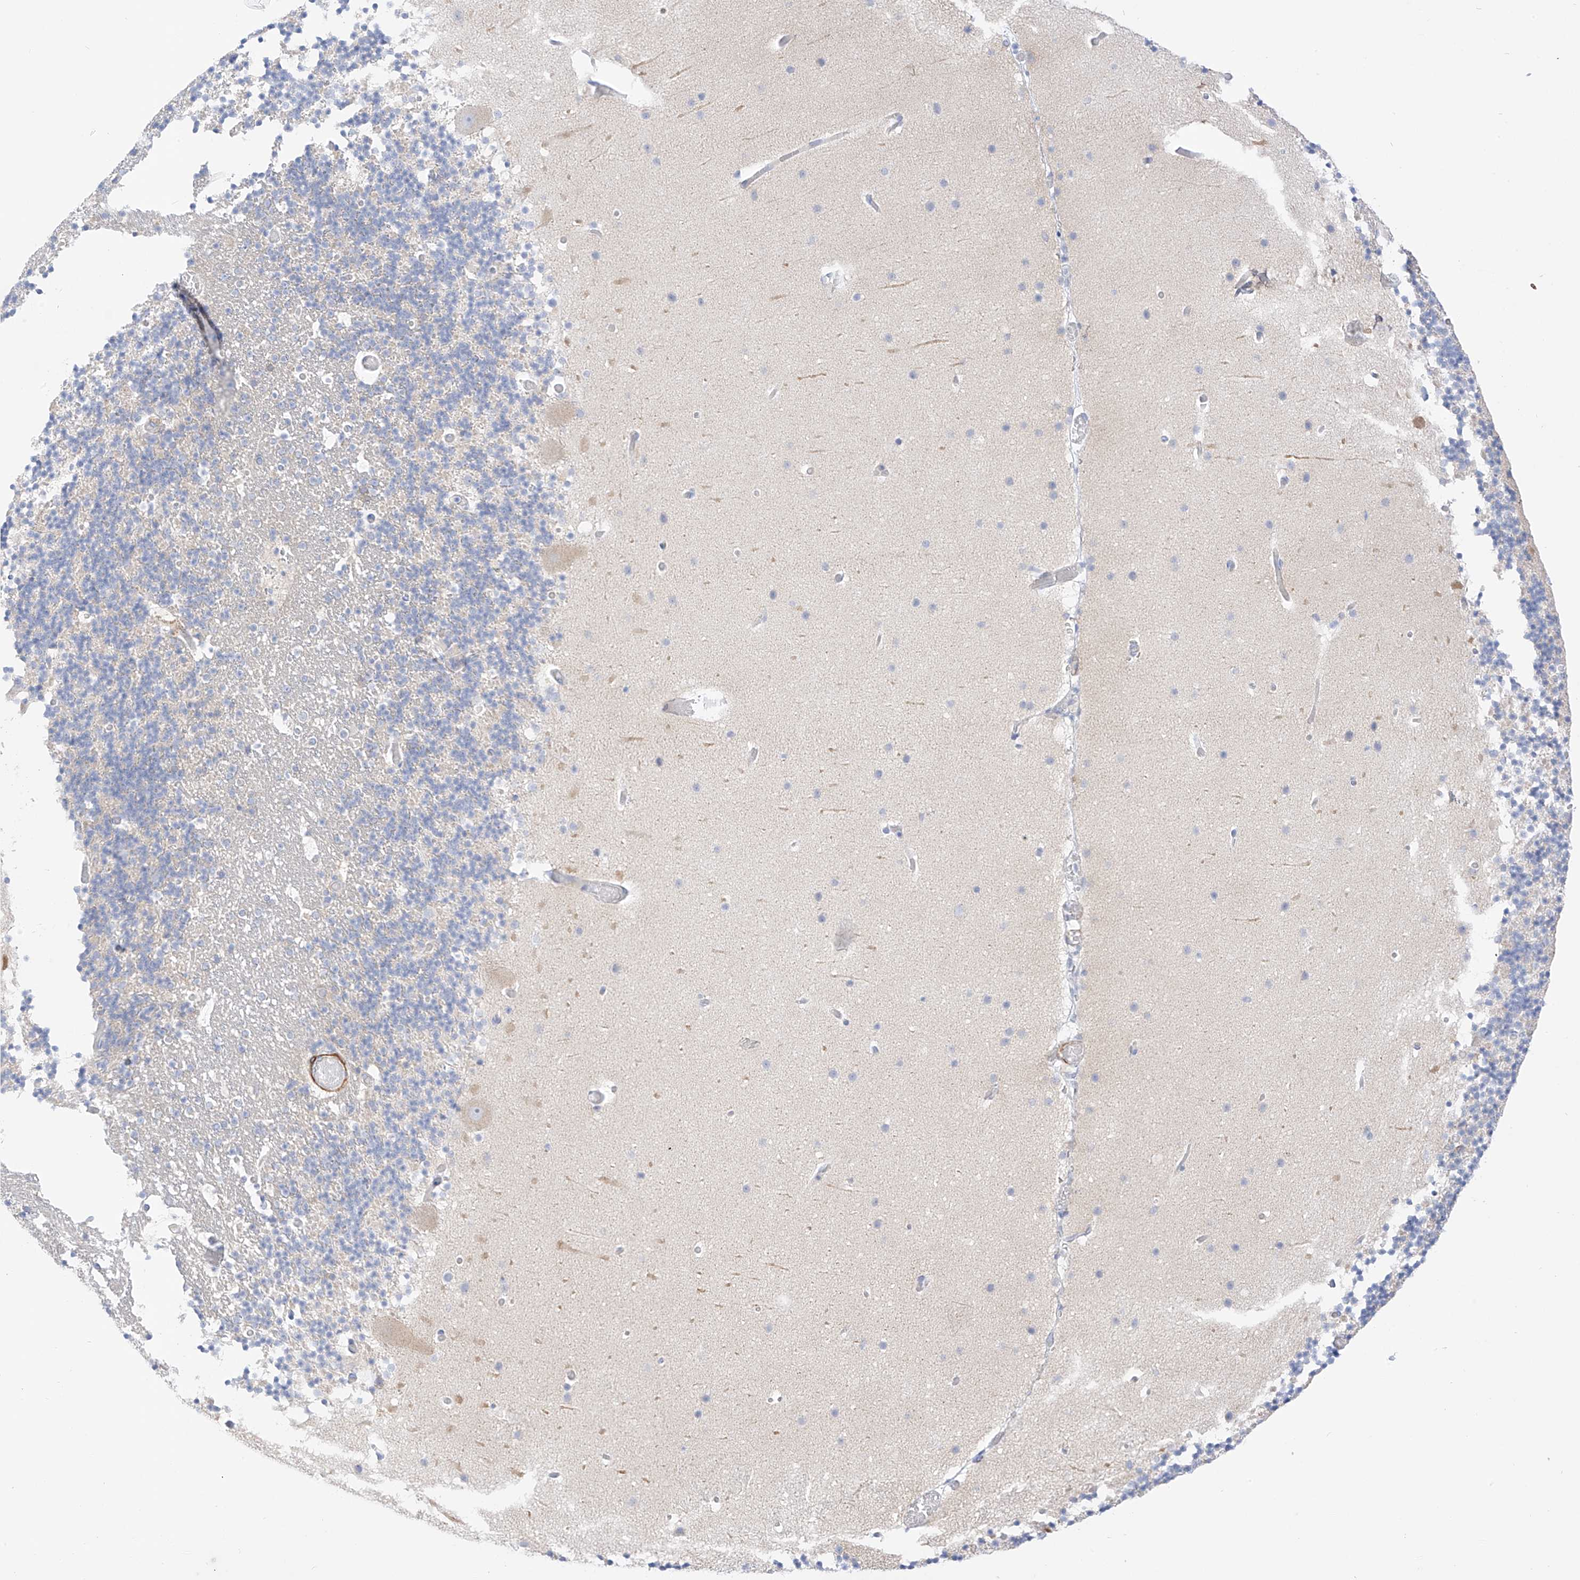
{"staining": {"intensity": "negative", "quantity": "none", "location": "none"}, "tissue": "cerebellum", "cell_type": "Cells in granular layer", "image_type": "normal", "snomed": [{"axis": "morphology", "description": "Normal tissue, NOS"}, {"axis": "topography", "description": "Cerebellum"}], "caption": "Cerebellum stained for a protein using immunohistochemistry (IHC) shows no expression cells in granular layer.", "gene": "ST3GAL5", "patient": {"sex": "male", "age": 57}}